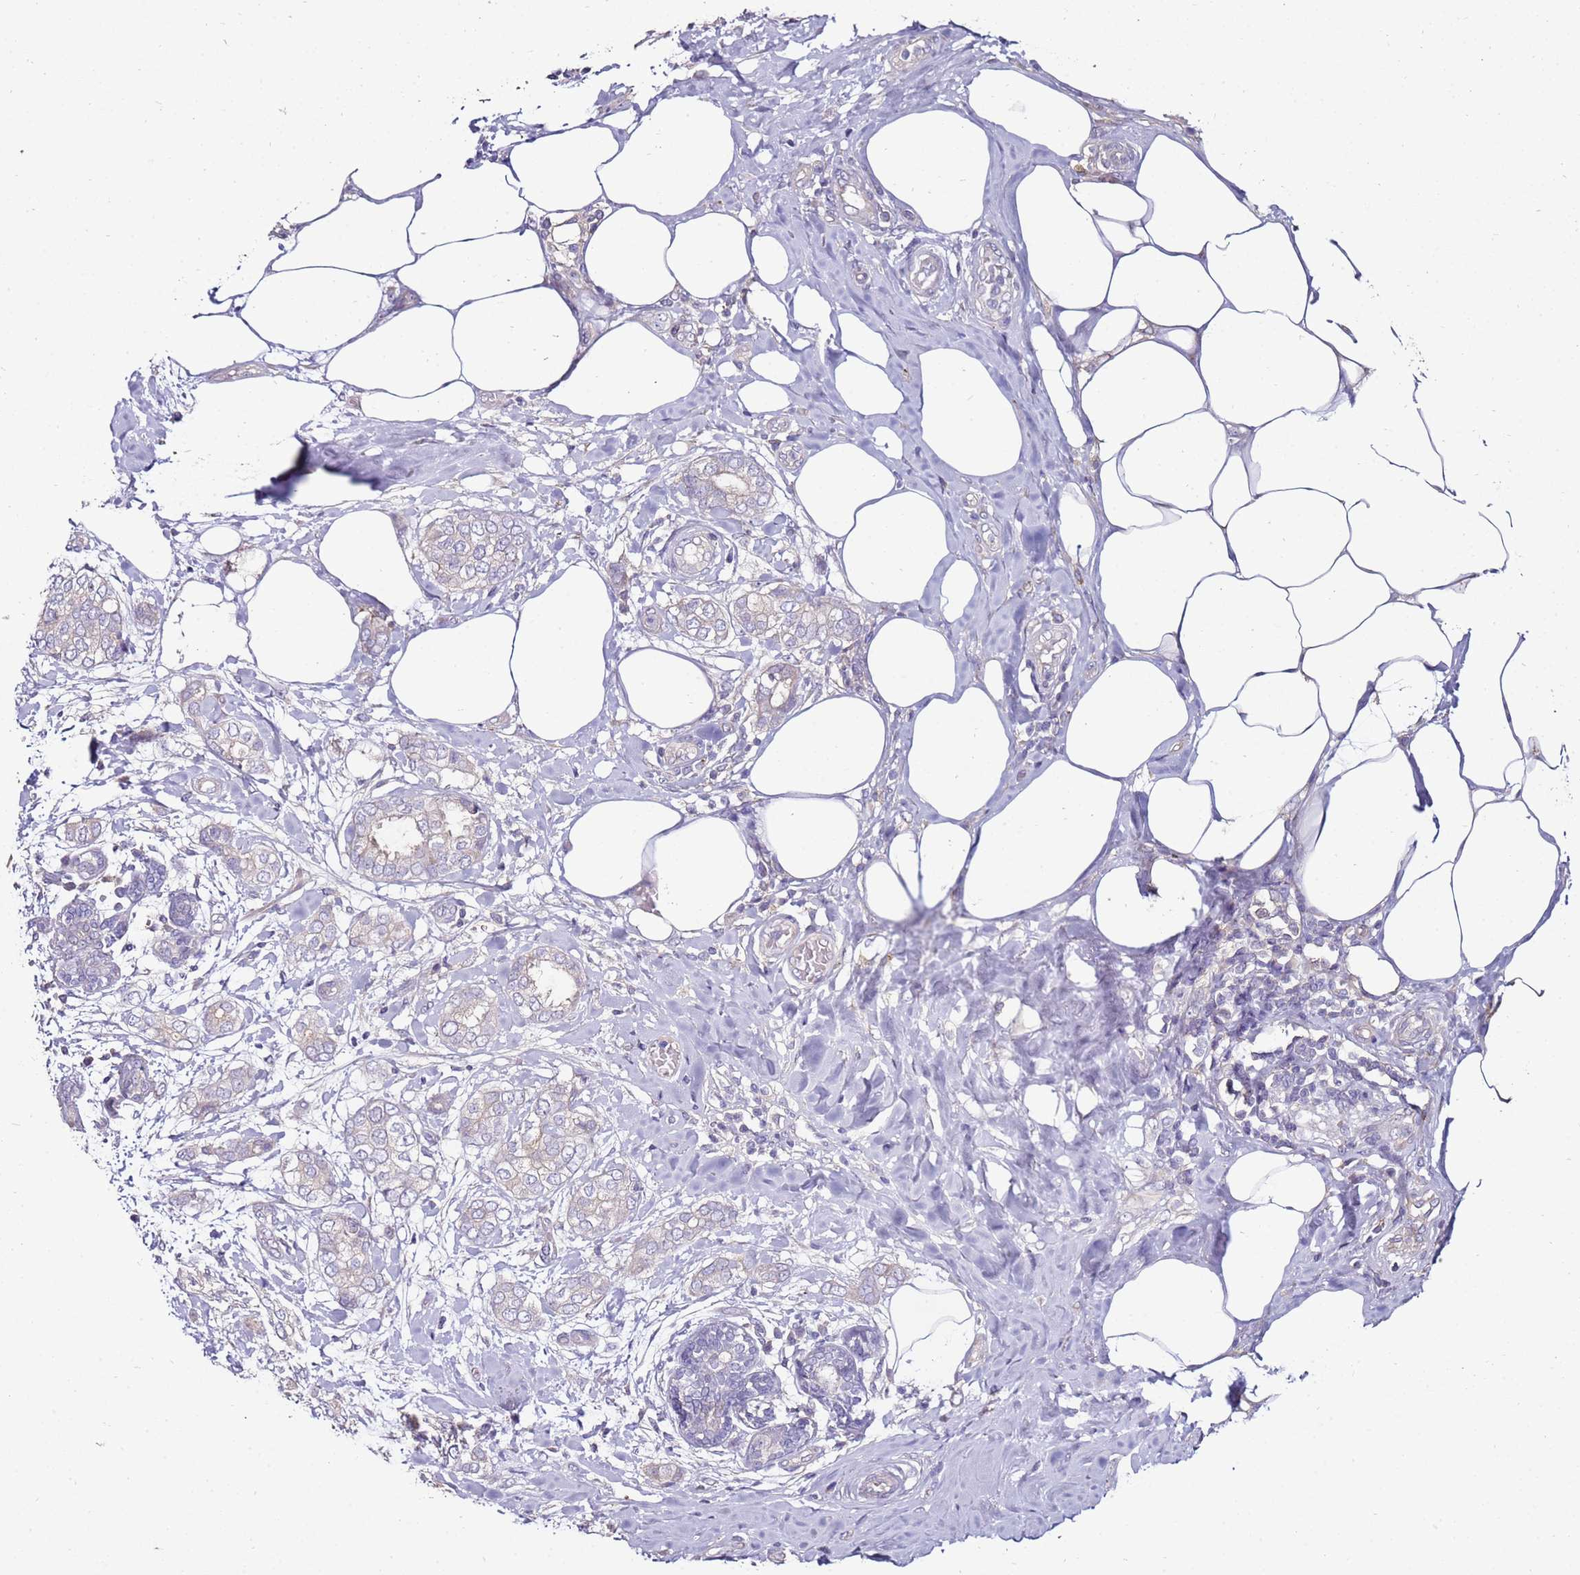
{"staining": {"intensity": "negative", "quantity": "none", "location": "none"}, "tissue": "breast cancer", "cell_type": "Tumor cells", "image_type": "cancer", "snomed": [{"axis": "morphology", "description": "Duct carcinoma"}, {"axis": "topography", "description": "Breast"}], "caption": "Tumor cells are negative for brown protein staining in breast invasive ductal carcinoma. (DAB immunohistochemistry with hematoxylin counter stain).", "gene": "GPN3", "patient": {"sex": "female", "age": 73}}